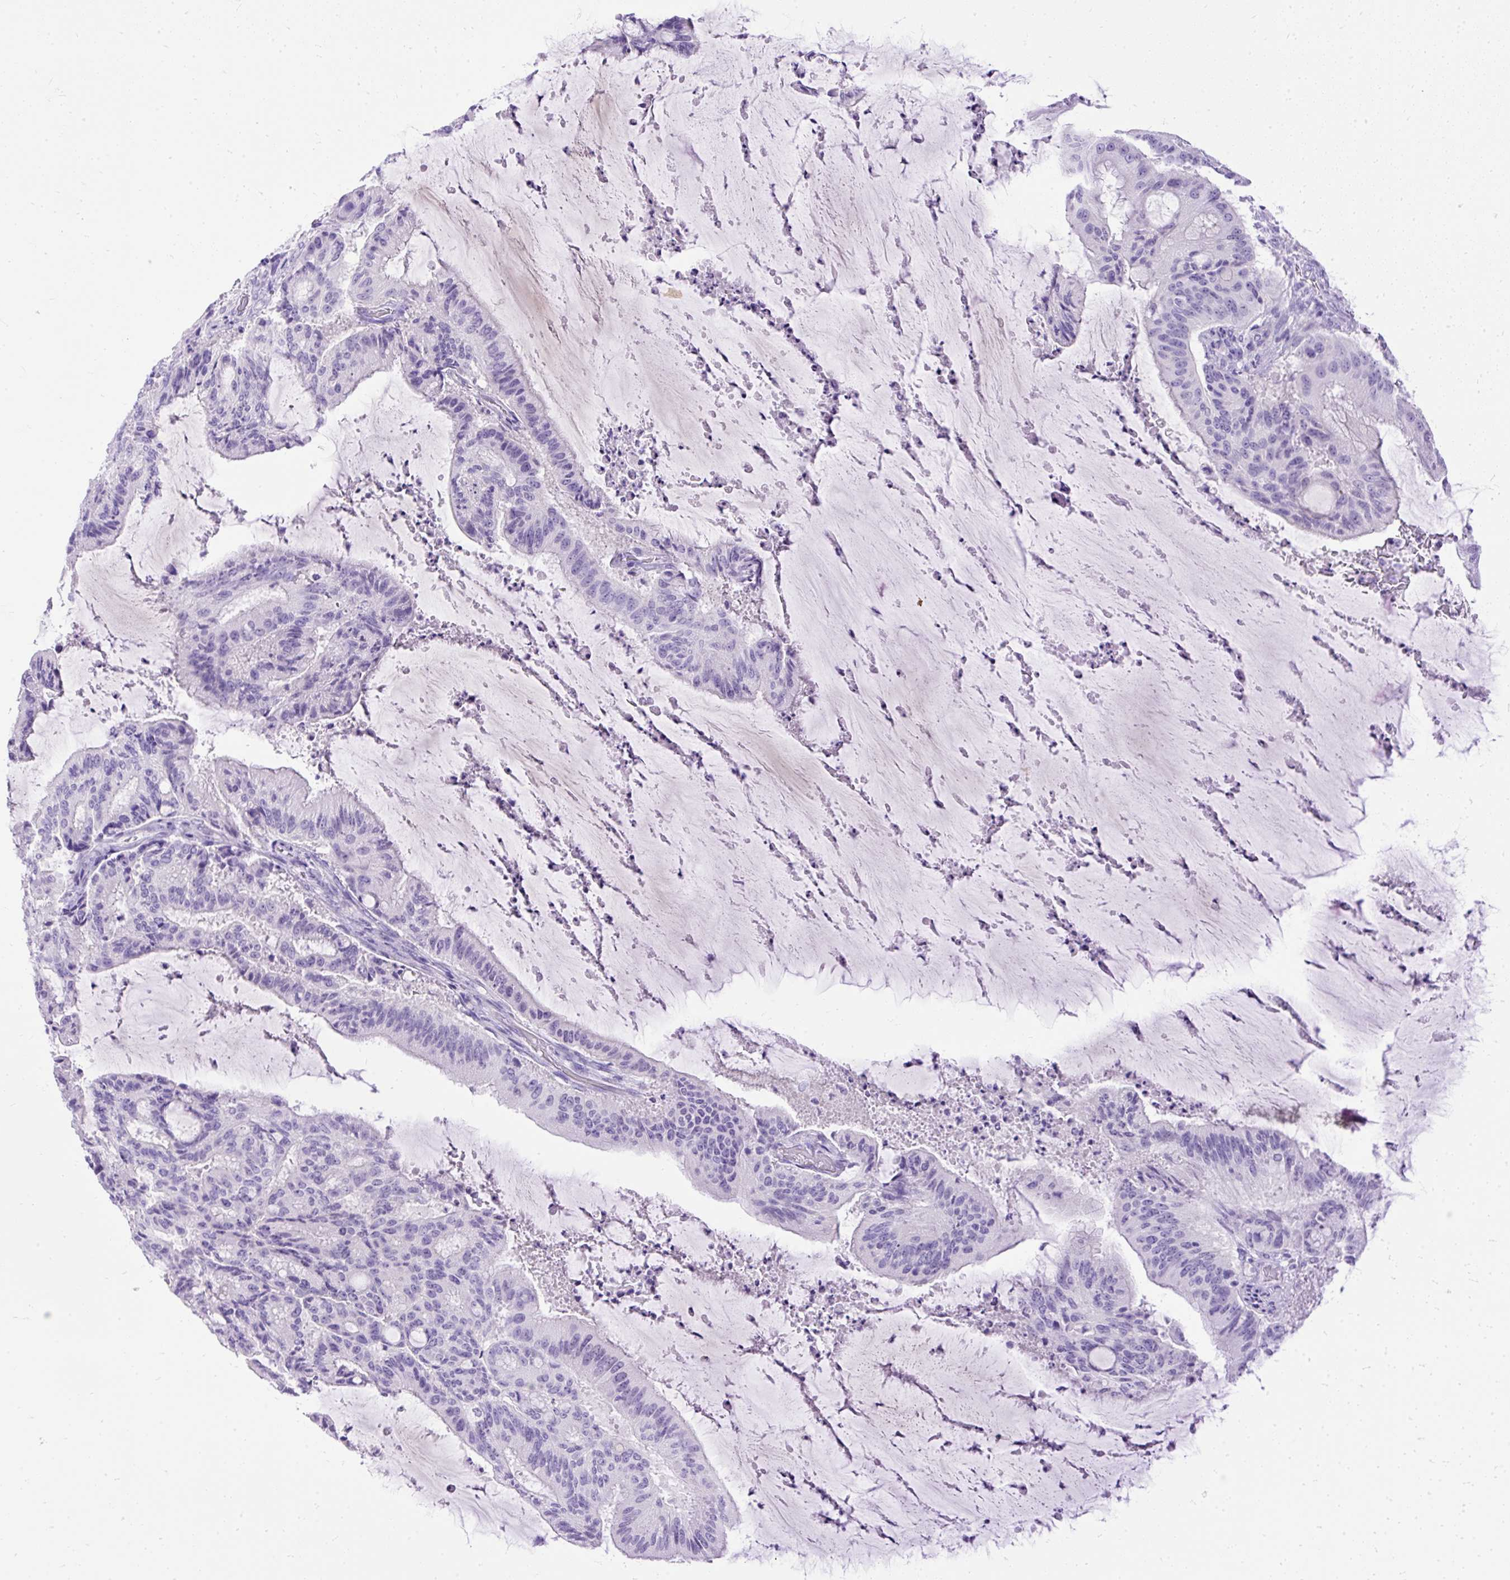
{"staining": {"intensity": "negative", "quantity": "none", "location": "none"}, "tissue": "liver cancer", "cell_type": "Tumor cells", "image_type": "cancer", "snomed": [{"axis": "morphology", "description": "Normal tissue, NOS"}, {"axis": "morphology", "description": "Cholangiocarcinoma"}, {"axis": "topography", "description": "Liver"}, {"axis": "topography", "description": "Peripheral nerve tissue"}], "caption": "Liver cancer (cholangiocarcinoma) was stained to show a protein in brown. There is no significant expression in tumor cells.", "gene": "HEY1", "patient": {"sex": "female", "age": 73}}